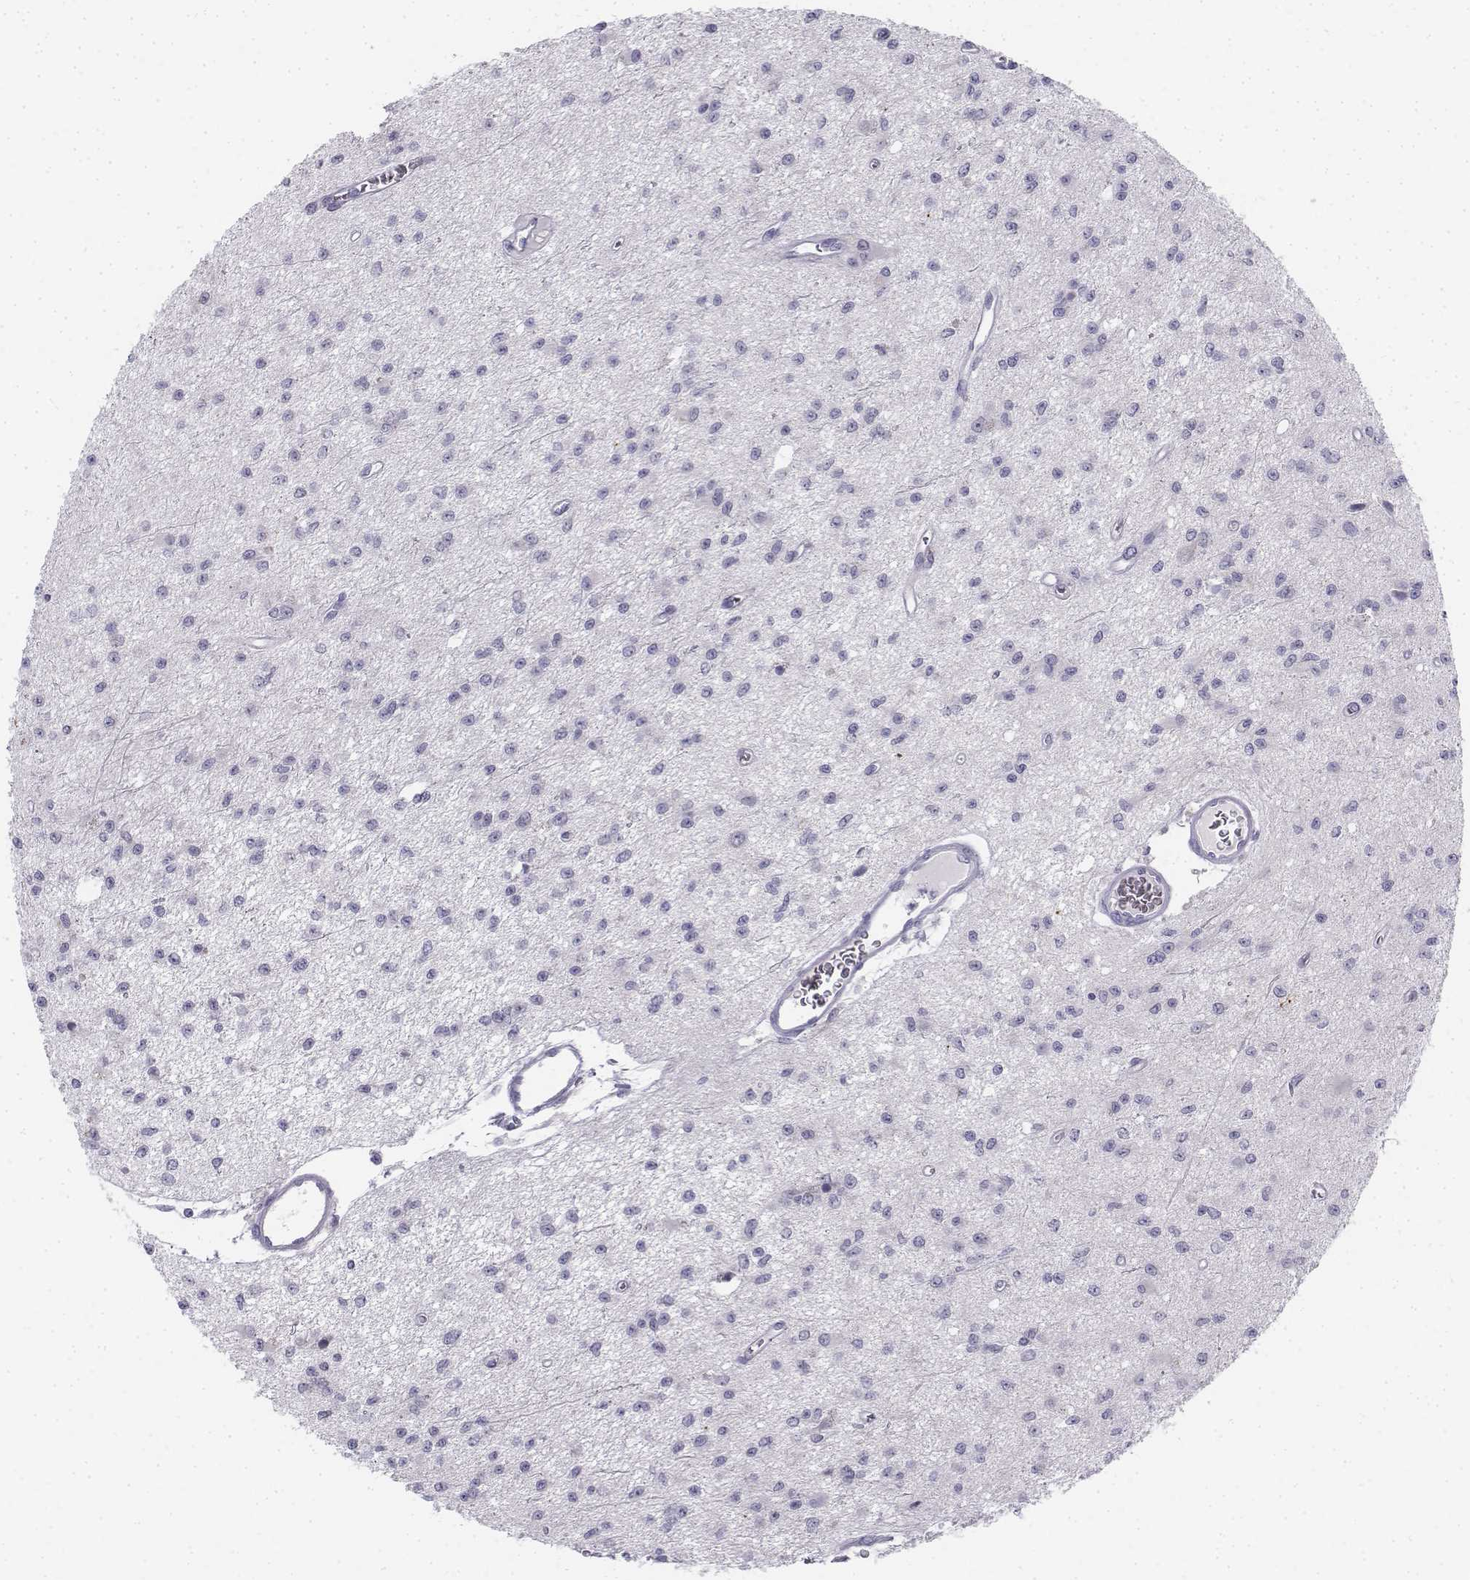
{"staining": {"intensity": "negative", "quantity": "none", "location": "none"}, "tissue": "glioma", "cell_type": "Tumor cells", "image_type": "cancer", "snomed": [{"axis": "morphology", "description": "Glioma, malignant, Low grade"}, {"axis": "topography", "description": "Brain"}], "caption": "The immunohistochemistry micrograph has no significant expression in tumor cells of glioma tissue.", "gene": "TH", "patient": {"sex": "female", "age": 45}}